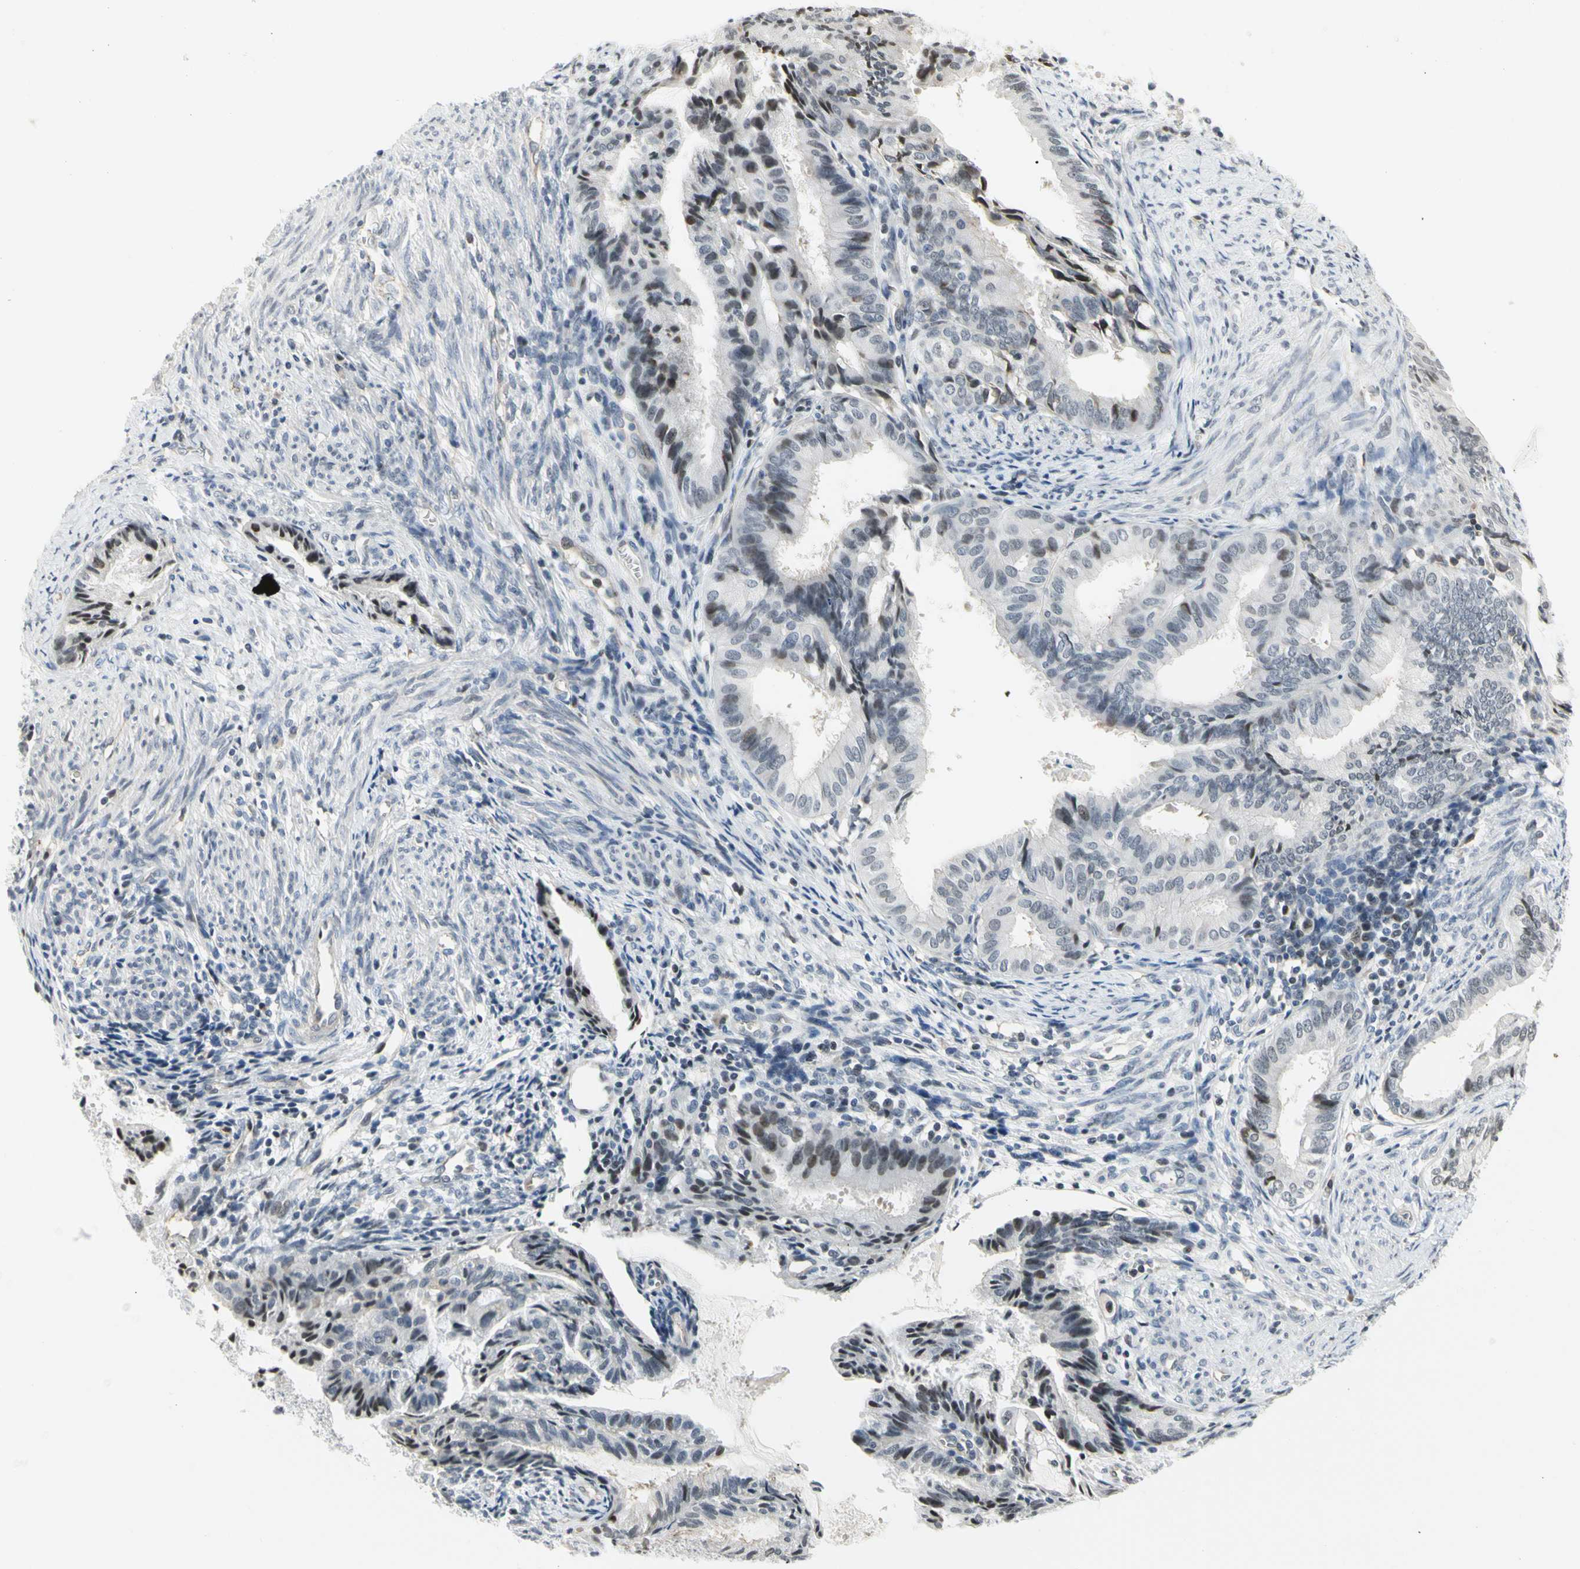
{"staining": {"intensity": "moderate", "quantity": "25%-75%", "location": "nuclear"}, "tissue": "endometrial cancer", "cell_type": "Tumor cells", "image_type": "cancer", "snomed": [{"axis": "morphology", "description": "Adenocarcinoma, NOS"}, {"axis": "topography", "description": "Endometrium"}], "caption": "Tumor cells reveal medium levels of moderate nuclear expression in approximately 25%-75% of cells in human endometrial cancer (adenocarcinoma).", "gene": "IMPG2", "patient": {"sex": "female", "age": 86}}